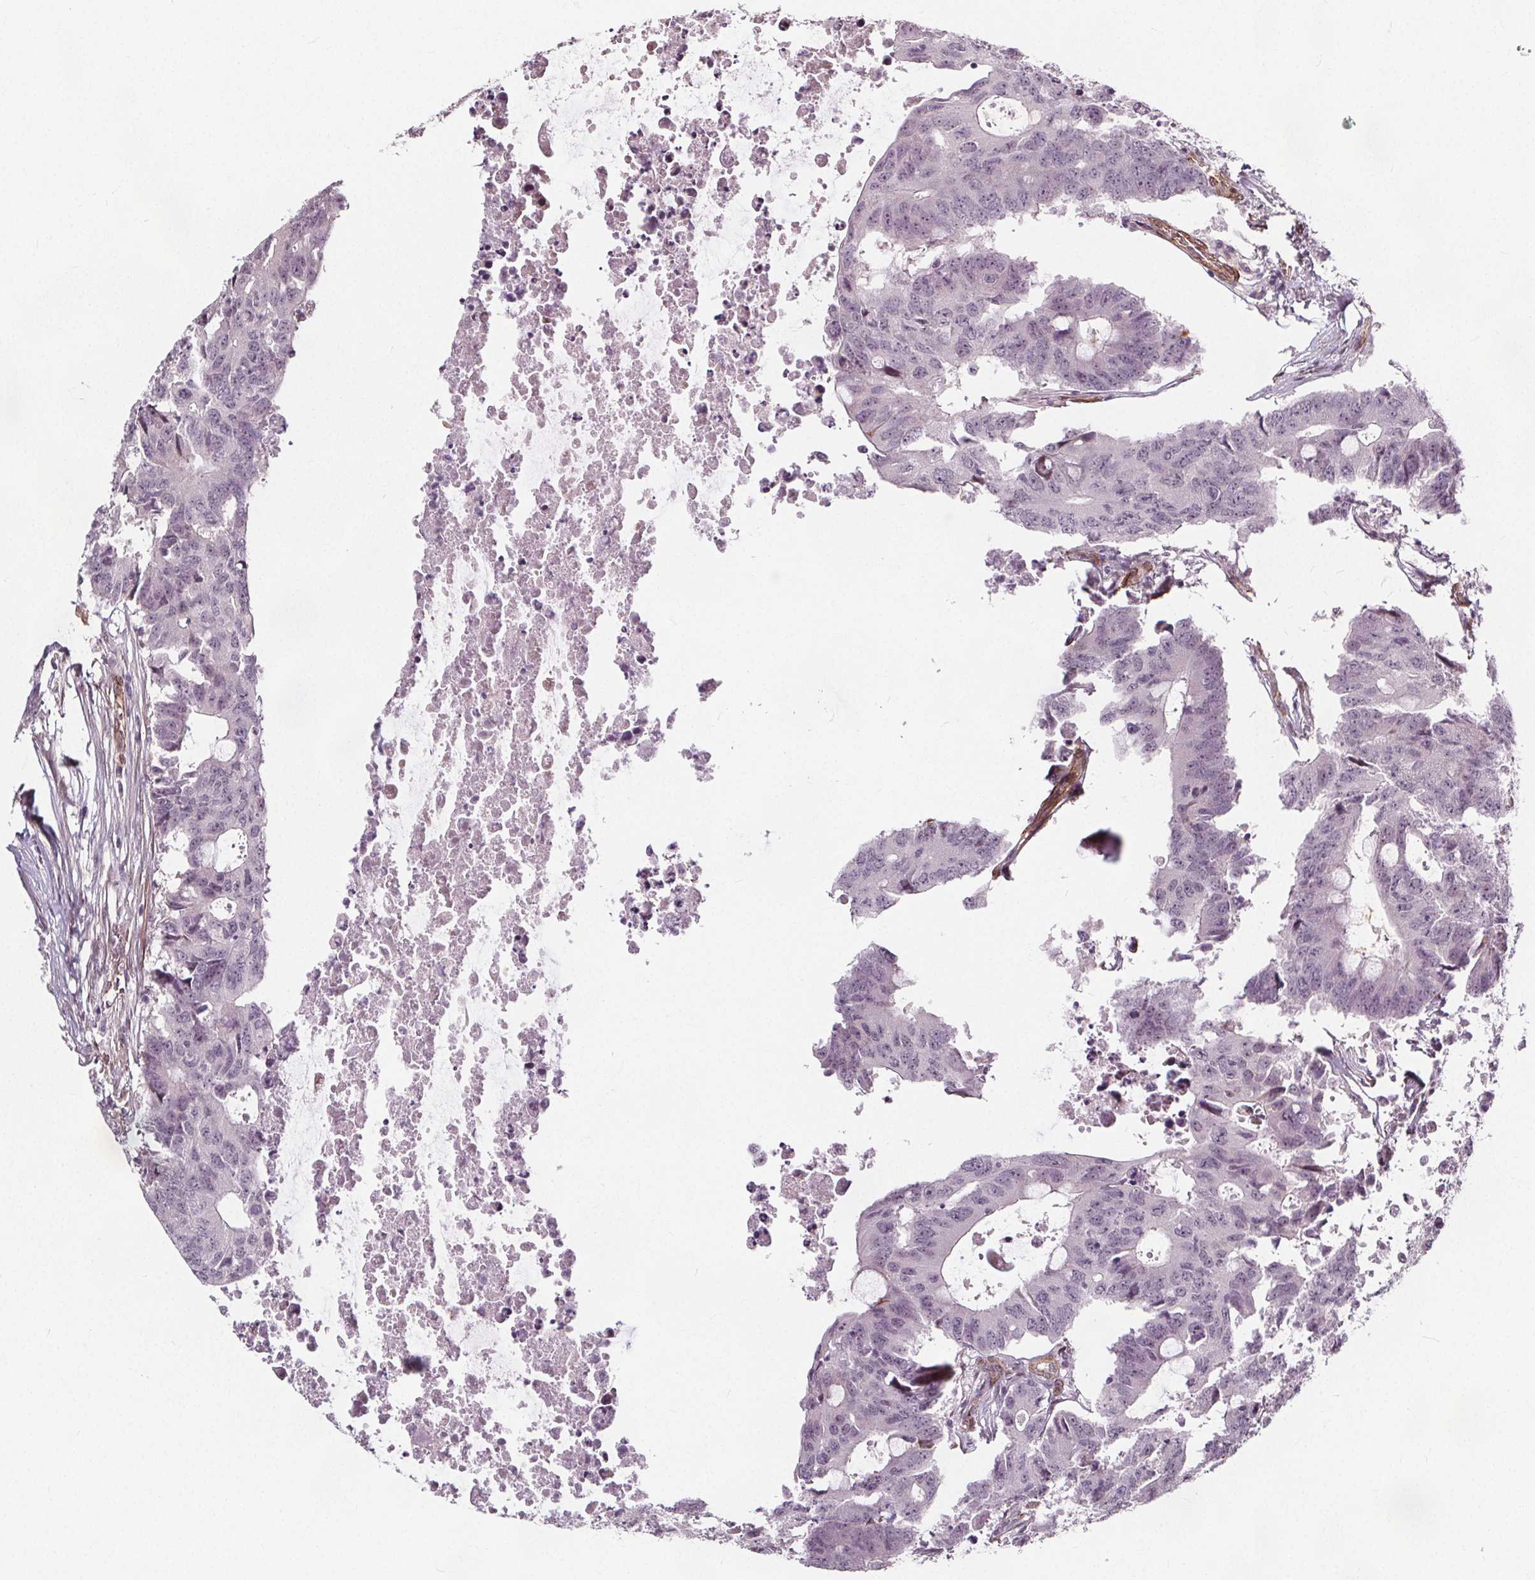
{"staining": {"intensity": "negative", "quantity": "none", "location": "none"}, "tissue": "colorectal cancer", "cell_type": "Tumor cells", "image_type": "cancer", "snomed": [{"axis": "morphology", "description": "Adenocarcinoma, NOS"}, {"axis": "topography", "description": "Colon"}], "caption": "IHC photomicrograph of human adenocarcinoma (colorectal) stained for a protein (brown), which shows no staining in tumor cells.", "gene": "HAS1", "patient": {"sex": "male", "age": 71}}